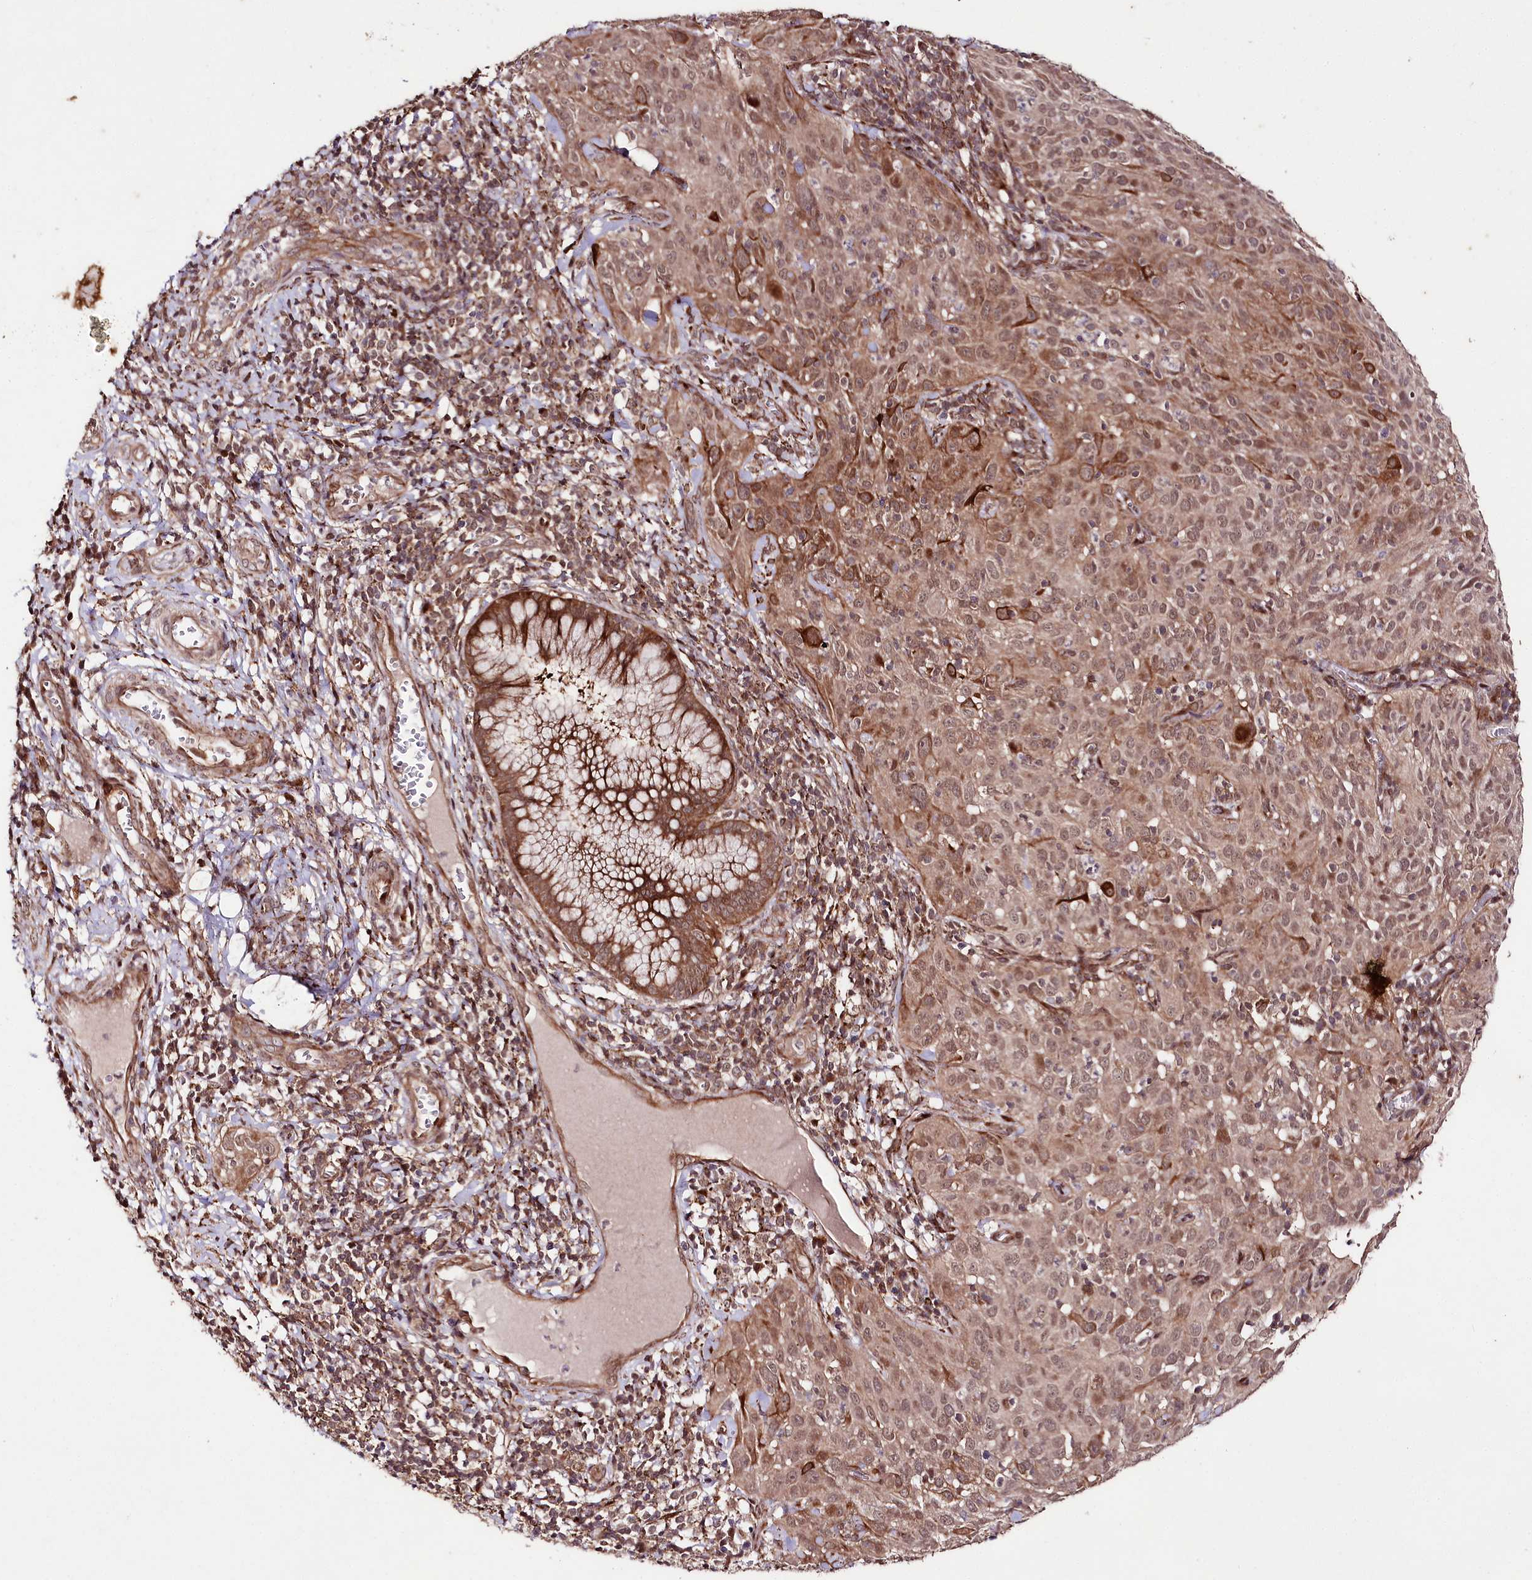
{"staining": {"intensity": "moderate", "quantity": "25%-75%", "location": "cytoplasmic/membranous"}, "tissue": "cervical cancer", "cell_type": "Tumor cells", "image_type": "cancer", "snomed": [{"axis": "morphology", "description": "Squamous cell carcinoma, NOS"}, {"axis": "topography", "description": "Cervix"}], "caption": "Approximately 25%-75% of tumor cells in human cervical cancer (squamous cell carcinoma) demonstrate moderate cytoplasmic/membranous protein expression as visualized by brown immunohistochemical staining.", "gene": "PHLDB1", "patient": {"sex": "female", "age": 31}}